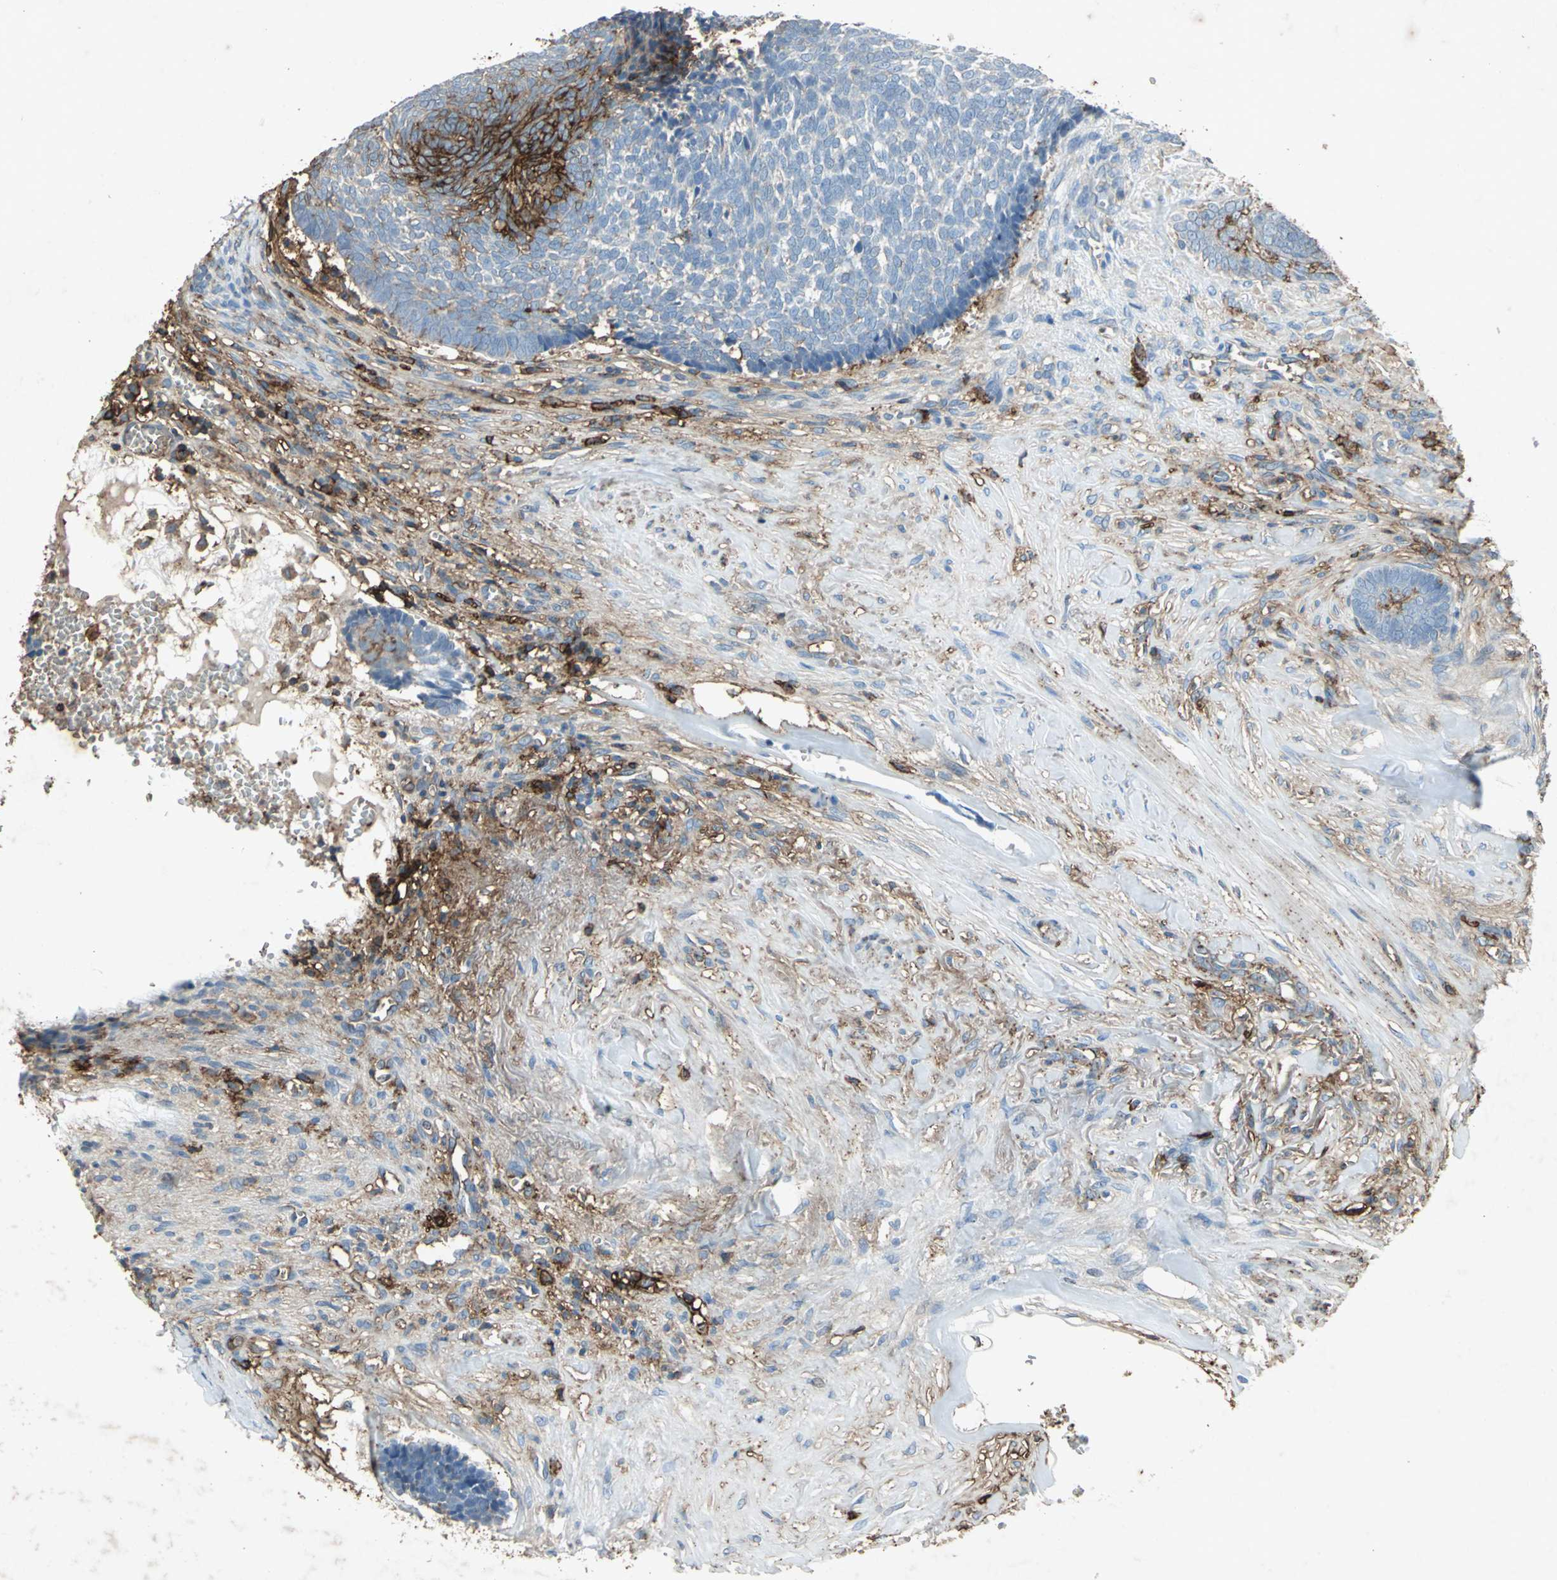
{"staining": {"intensity": "moderate", "quantity": "25%-75%", "location": "cytoplasmic/membranous"}, "tissue": "skin cancer", "cell_type": "Tumor cells", "image_type": "cancer", "snomed": [{"axis": "morphology", "description": "Basal cell carcinoma"}, {"axis": "topography", "description": "Skin"}], "caption": "Protein analysis of skin cancer tissue exhibits moderate cytoplasmic/membranous staining in about 25%-75% of tumor cells.", "gene": "CCR6", "patient": {"sex": "male", "age": 84}}